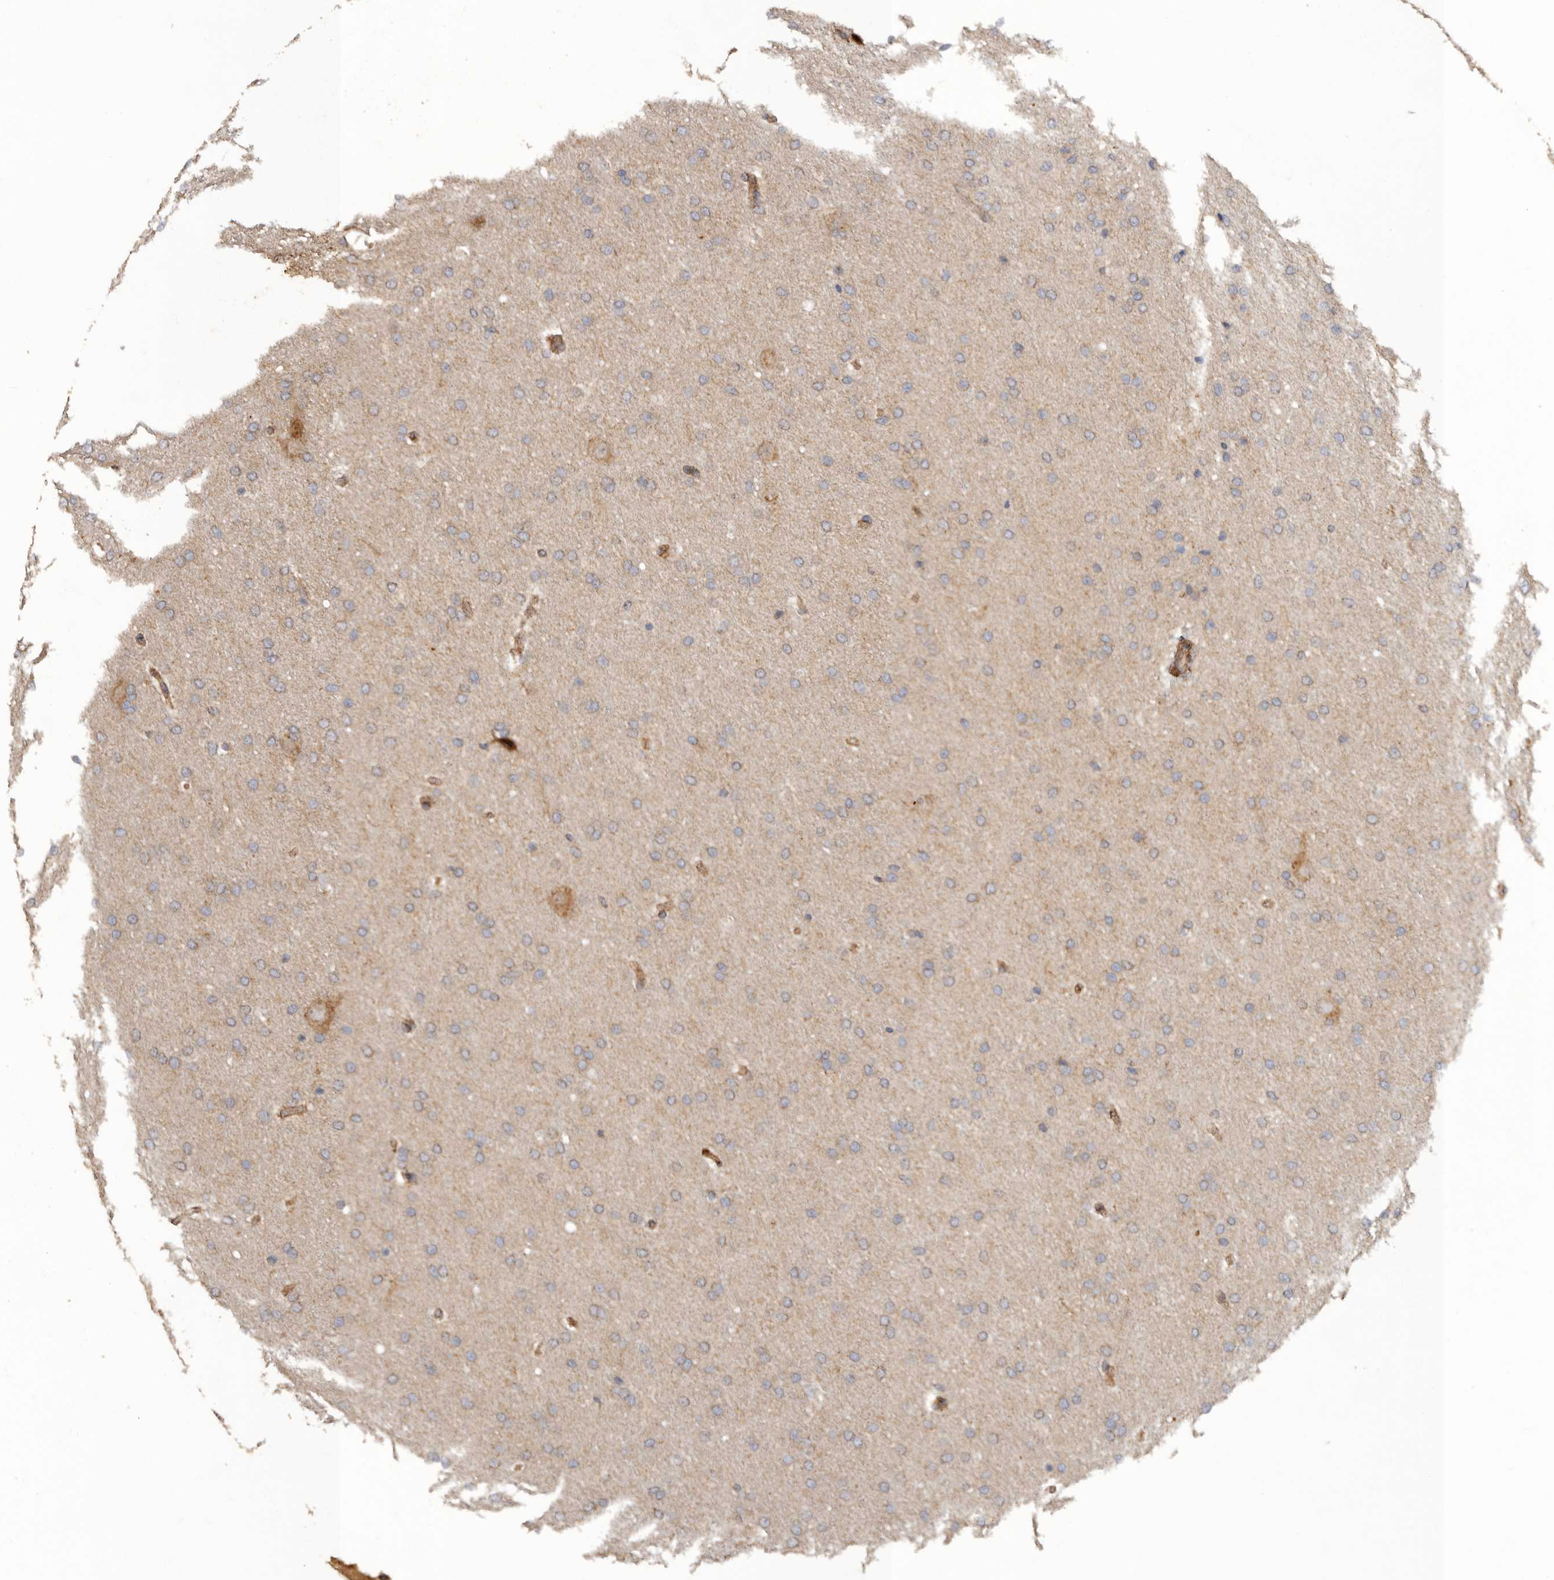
{"staining": {"intensity": "weak", "quantity": ">75%", "location": "cytoplasmic/membranous"}, "tissue": "glioma", "cell_type": "Tumor cells", "image_type": "cancer", "snomed": [{"axis": "morphology", "description": "Glioma, malignant, Low grade"}, {"axis": "topography", "description": "Brain"}], "caption": "Immunohistochemistry (IHC) micrograph of neoplastic tissue: human malignant glioma (low-grade) stained using immunohistochemistry displays low levels of weak protein expression localized specifically in the cytoplasmic/membranous of tumor cells, appearing as a cytoplasmic/membranous brown color.", "gene": "PODXL2", "patient": {"sex": "female", "age": 37}}